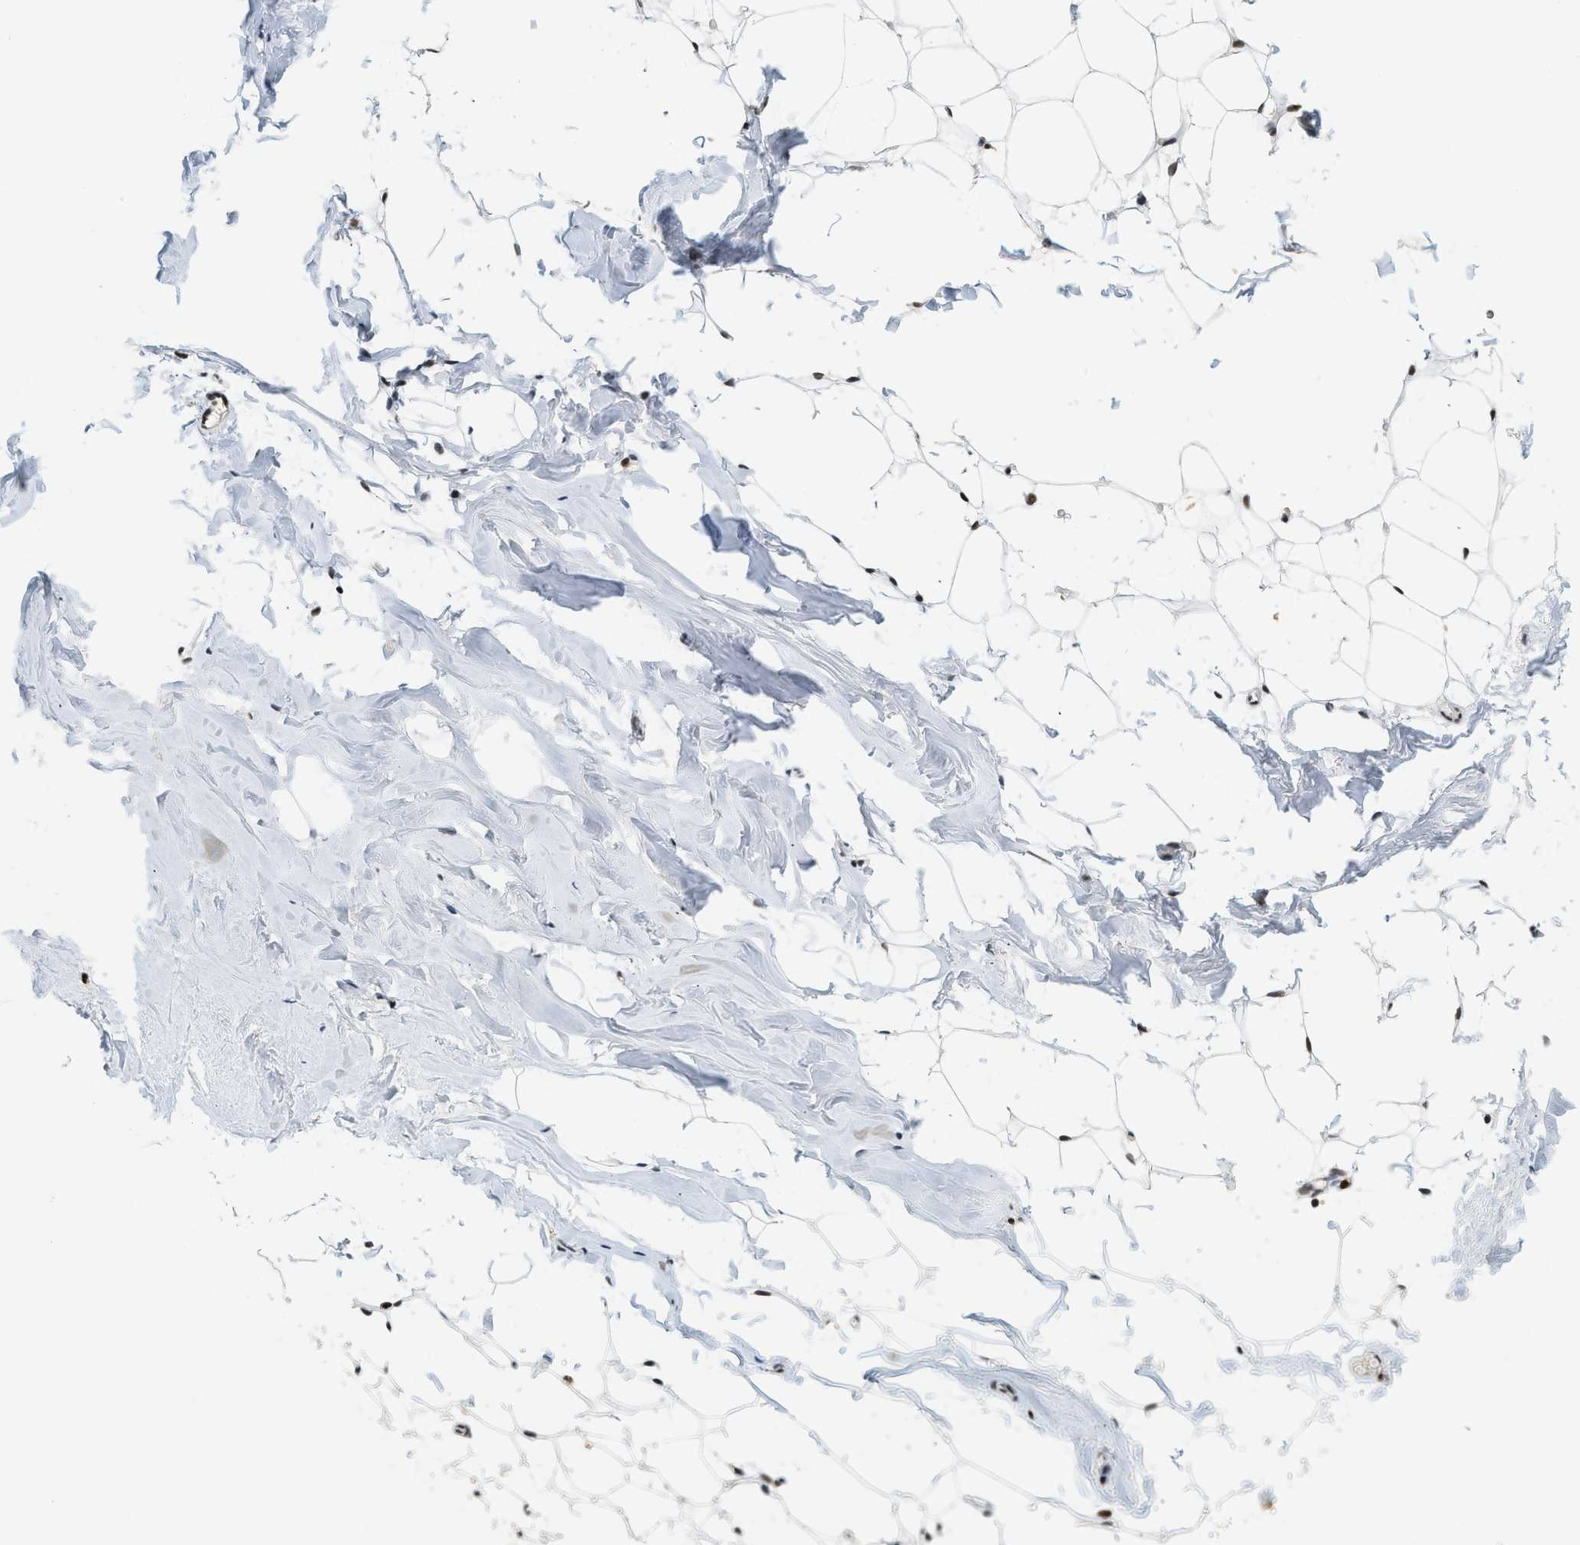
{"staining": {"intensity": "moderate", "quantity": ">75%", "location": "nuclear"}, "tissue": "adipose tissue", "cell_type": "Adipocytes", "image_type": "normal", "snomed": [{"axis": "morphology", "description": "Normal tissue, NOS"}, {"axis": "topography", "description": "Breast"}, {"axis": "topography", "description": "Soft tissue"}], "caption": "Immunohistochemical staining of unremarkable human adipose tissue exhibits >75% levels of moderate nuclear protein positivity in approximately >75% of adipocytes.", "gene": "SMARCB1", "patient": {"sex": "female", "age": 75}}